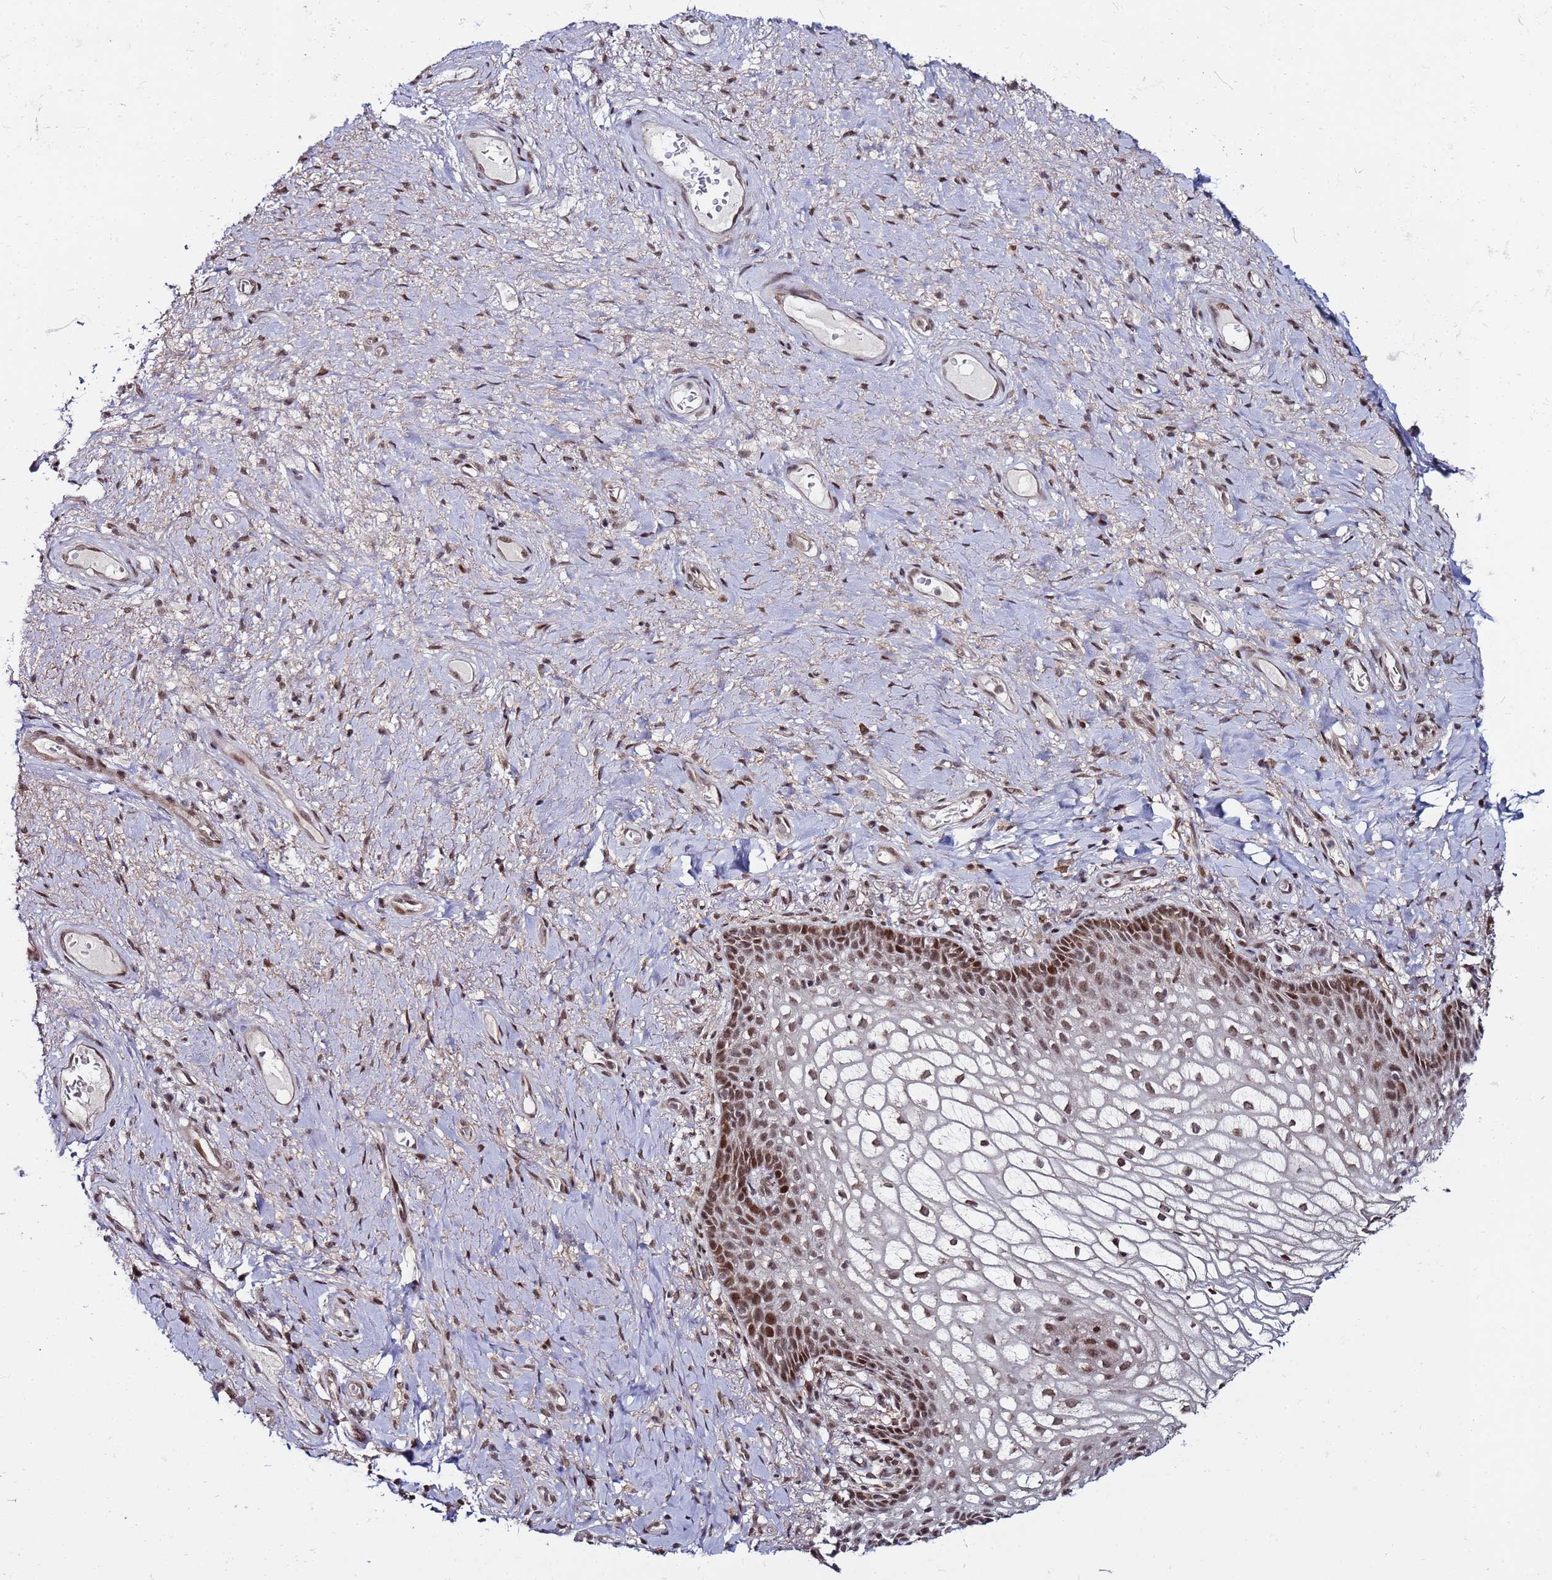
{"staining": {"intensity": "moderate", "quantity": ">75%", "location": "nuclear"}, "tissue": "vagina", "cell_type": "Squamous epithelial cells", "image_type": "normal", "snomed": [{"axis": "morphology", "description": "Normal tissue, NOS"}, {"axis": "topography", "description": "Vagina"}], "caption": "Brown immunohistochemical staining in unremarkable human vagina demonstrates moderate nuclear staining in approximately >75% of squamous epithelial cells.", "gene": "PPM1H", "patient": {"sex": "female", "age": 60}}